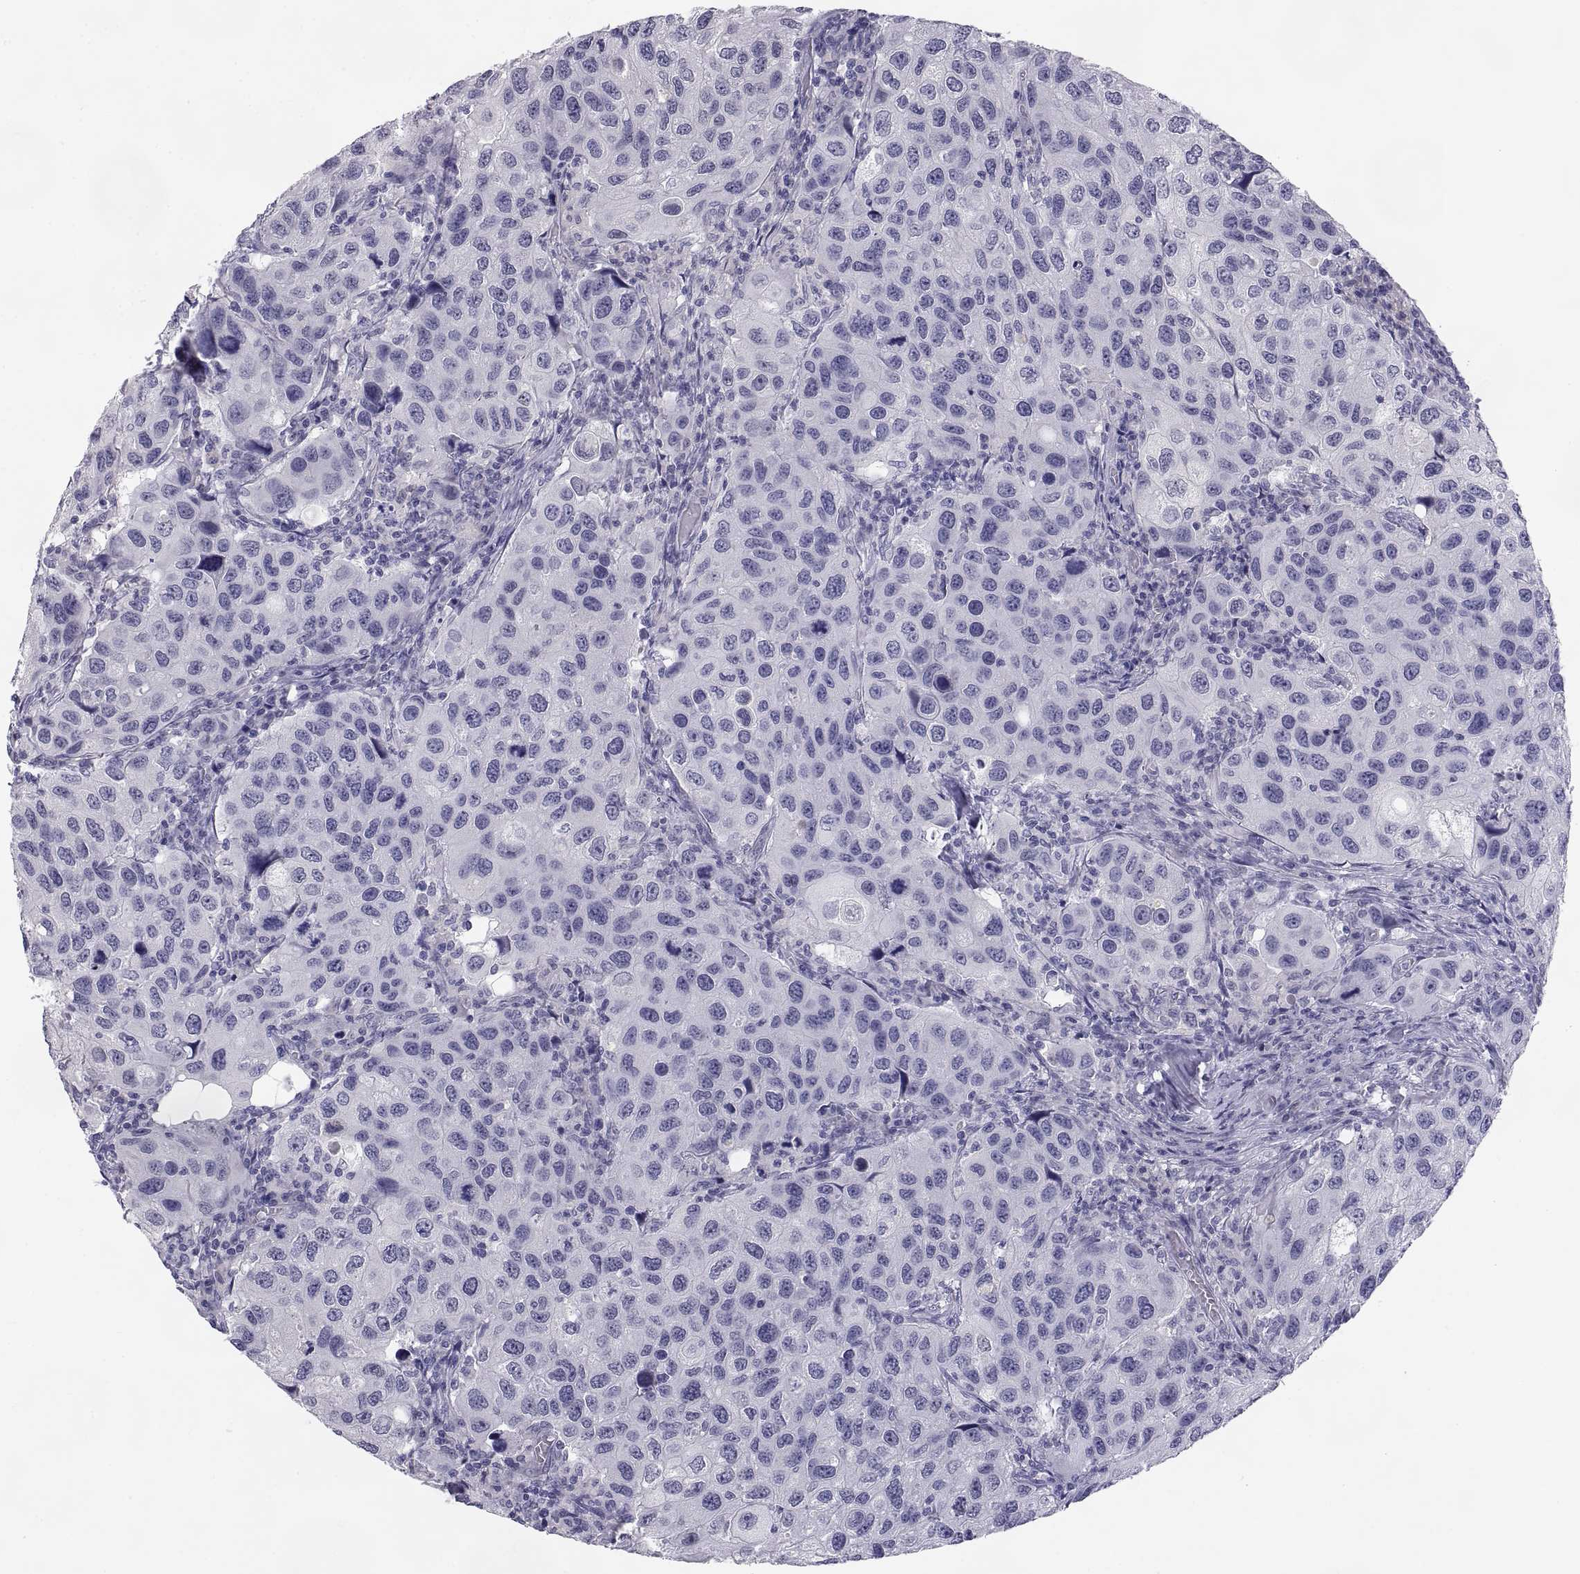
{"staining": {"intensity": "negative", "quantity": "none", "location": "none"}, "tissue": "urothelial cancer", "cell_type": "Tumor cells", "image_type": "cancer", "snomed": [{"axis": "morphology", "description": "Urothelial carcinoma, High grade"}, {"axis": "topography", "description": "Urinary bladder"}], "caption": "Immunohistochemistry photomicrograph of neoplastic tissue: high-grade urothelial carcinoma stained with DAB displays no significant protein expression in tumor cells.", "gene": "TEX13A", "patient": {"sex": "male", "age": 79}}